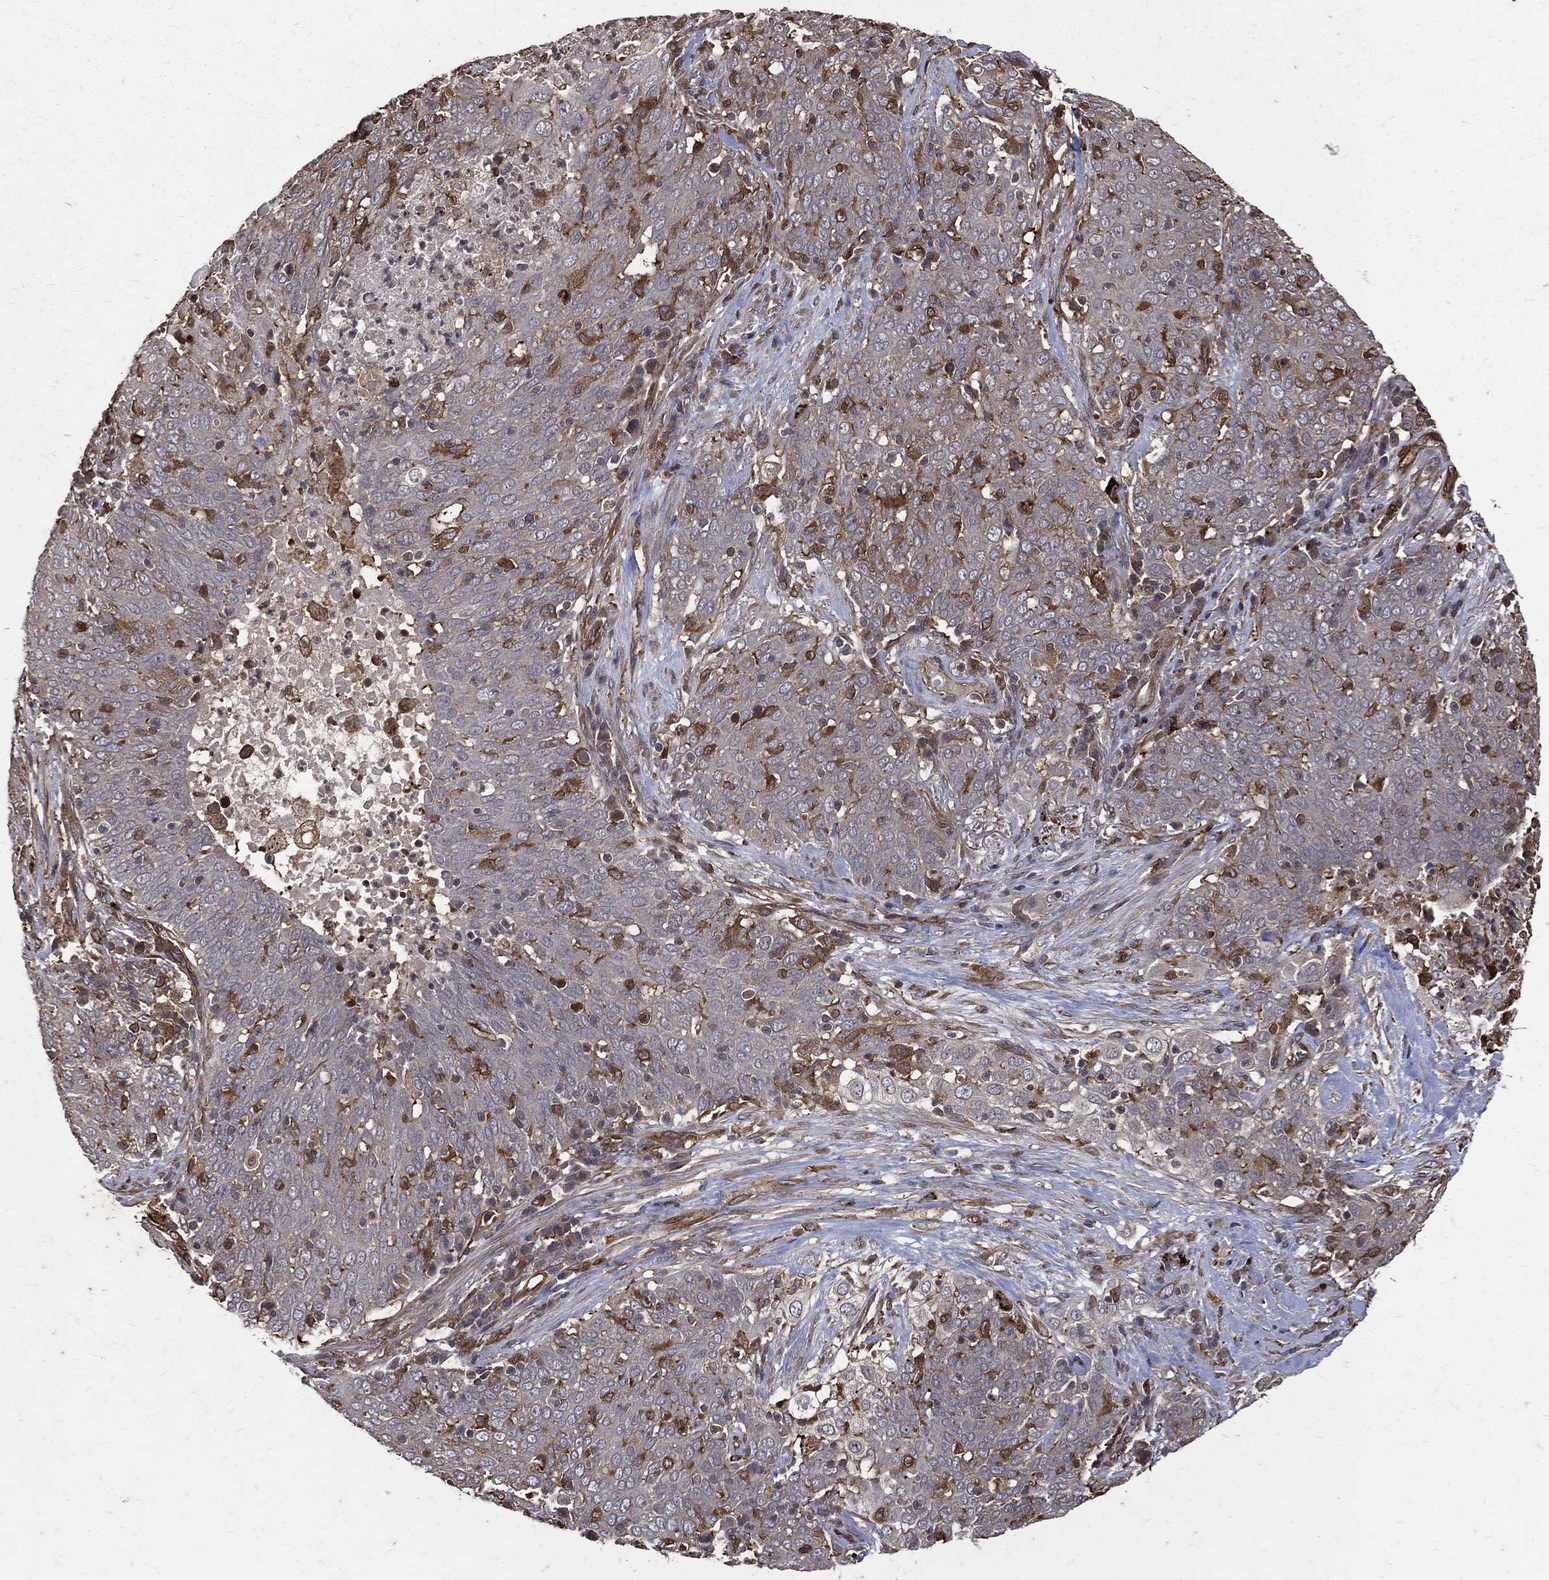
{"staining": {"intensity": "negative", "quantity": "none", "location": "none"}, "tissue": "lung cancer", "cell_type": "Tumor cells", "image_type": "cancer", "snomed": [{"axis": "morphology", "description": "Squamous cell carcinoma, NOS"}, {"axis": "topography", "description": "Lung"}], "caption": "IHC image of neoplastic tissue: human squamous cell carcinoma (lung) stained with DAB exhibits no significant protein staining in tumor cells. (Brightfield microscopy of DAB (3,3'-diaminobenzidine) immunohistochemistry at high magnification).", "gene": "DPYSL2", "patient": {"sex": "male", "age": 82}}